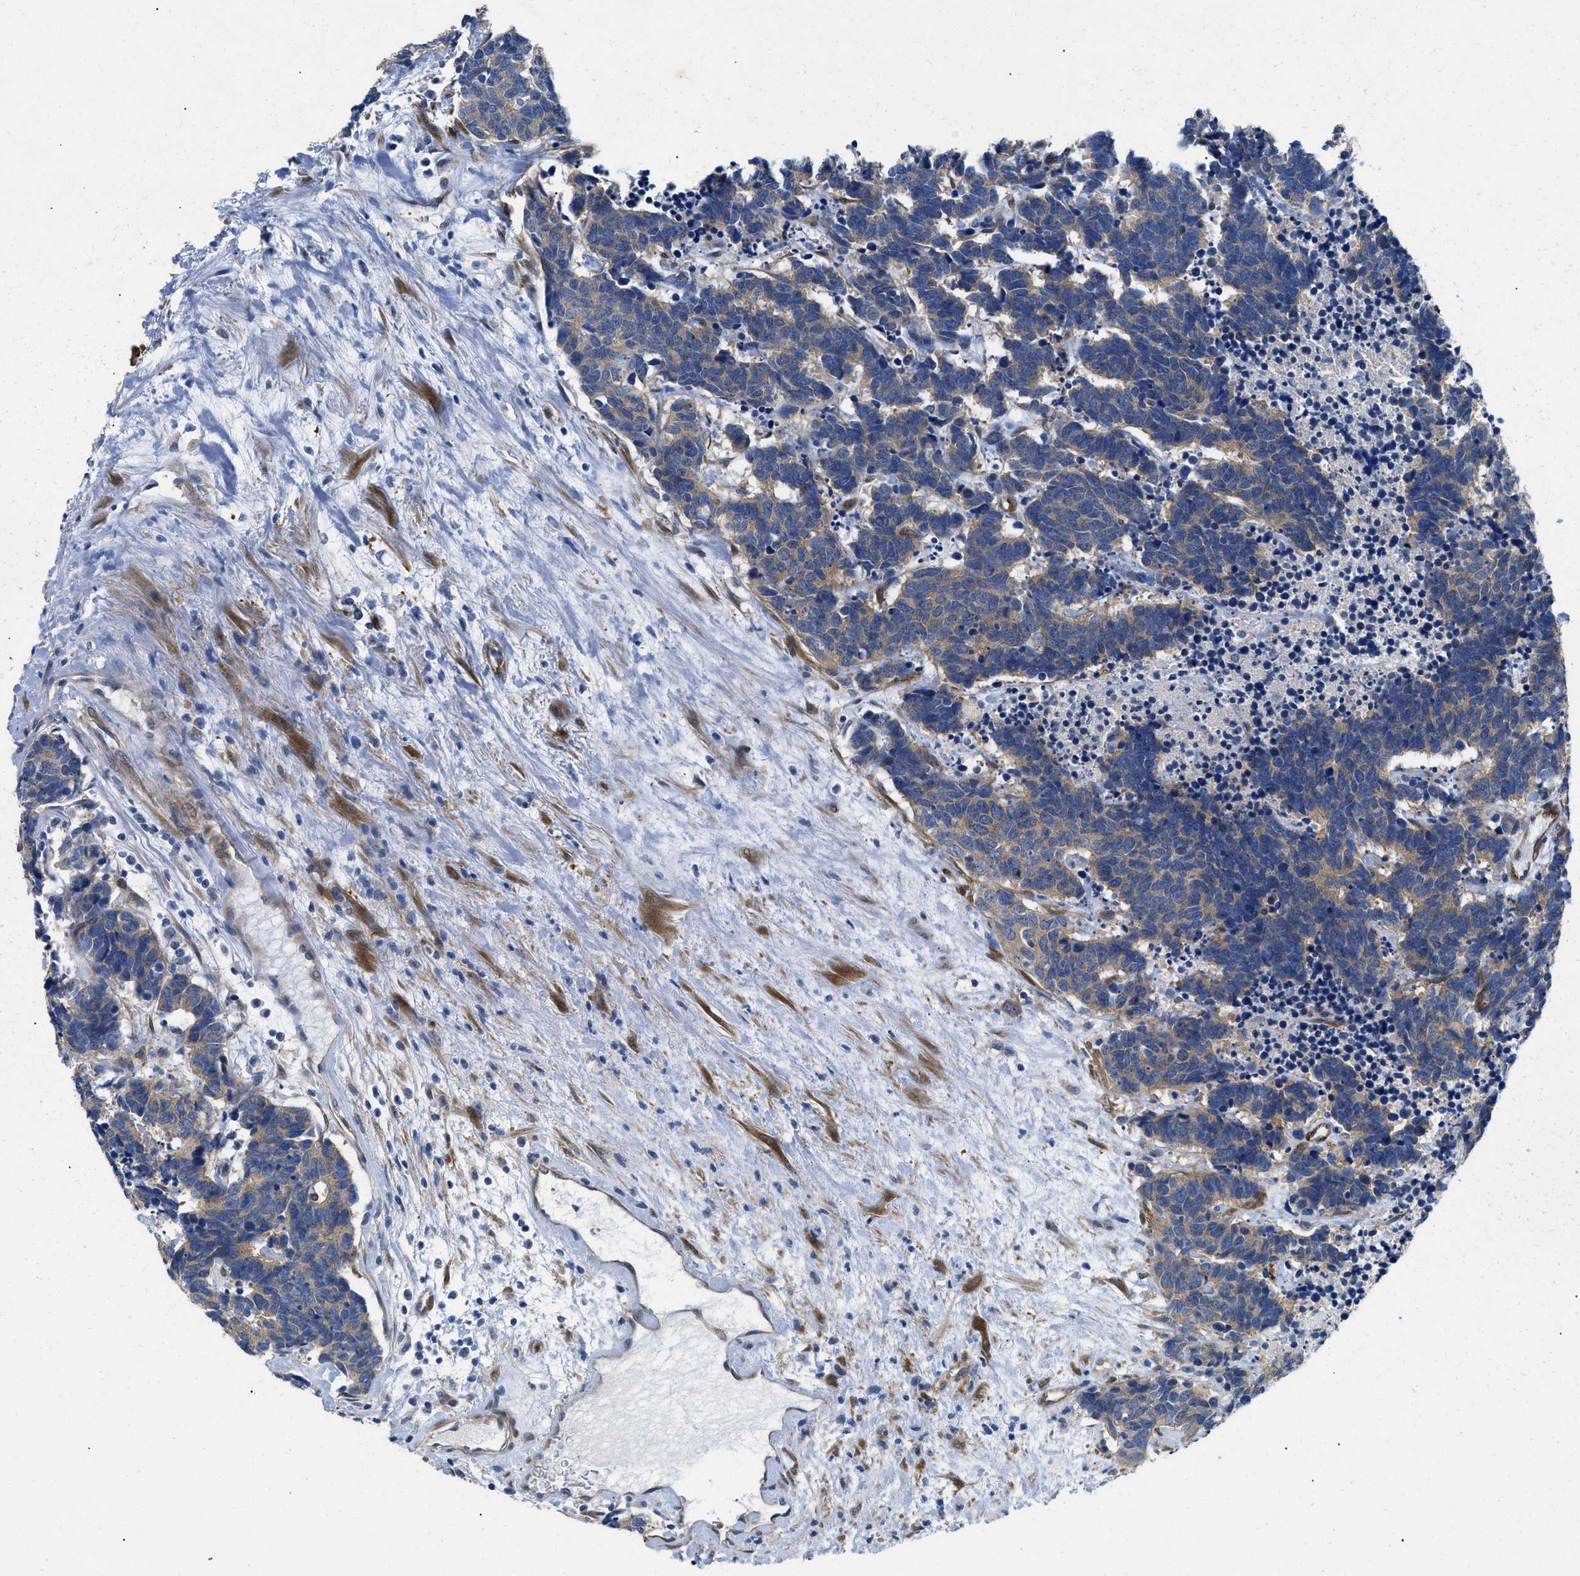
{"staining": {"intensity": "weak", "quantity": "25%-75%", "location": "cytoplasmic/membranous"}, "tissue": "carcinoid", "cell_type": "Tumor cells", "image_type": "cancer", "snomed": [{"axis": "morphology", "description": "Carcinoma, NOS"}, {"axis": "morphology", "description": "Carcinoid, malignant, NOS"}, {"axis": "topography", "description": "Urinary bladder"}], "caption": "Immunohistochemistry micrograph of human malignant carcinoid stained for a protein (brown), which demonstrates low levels of weak cytoplasmic/membranous expression in approximately 25%-75% of tumor cells.", "gene": "RAPH1", "patient": {"sex": "male", "age": 57}}